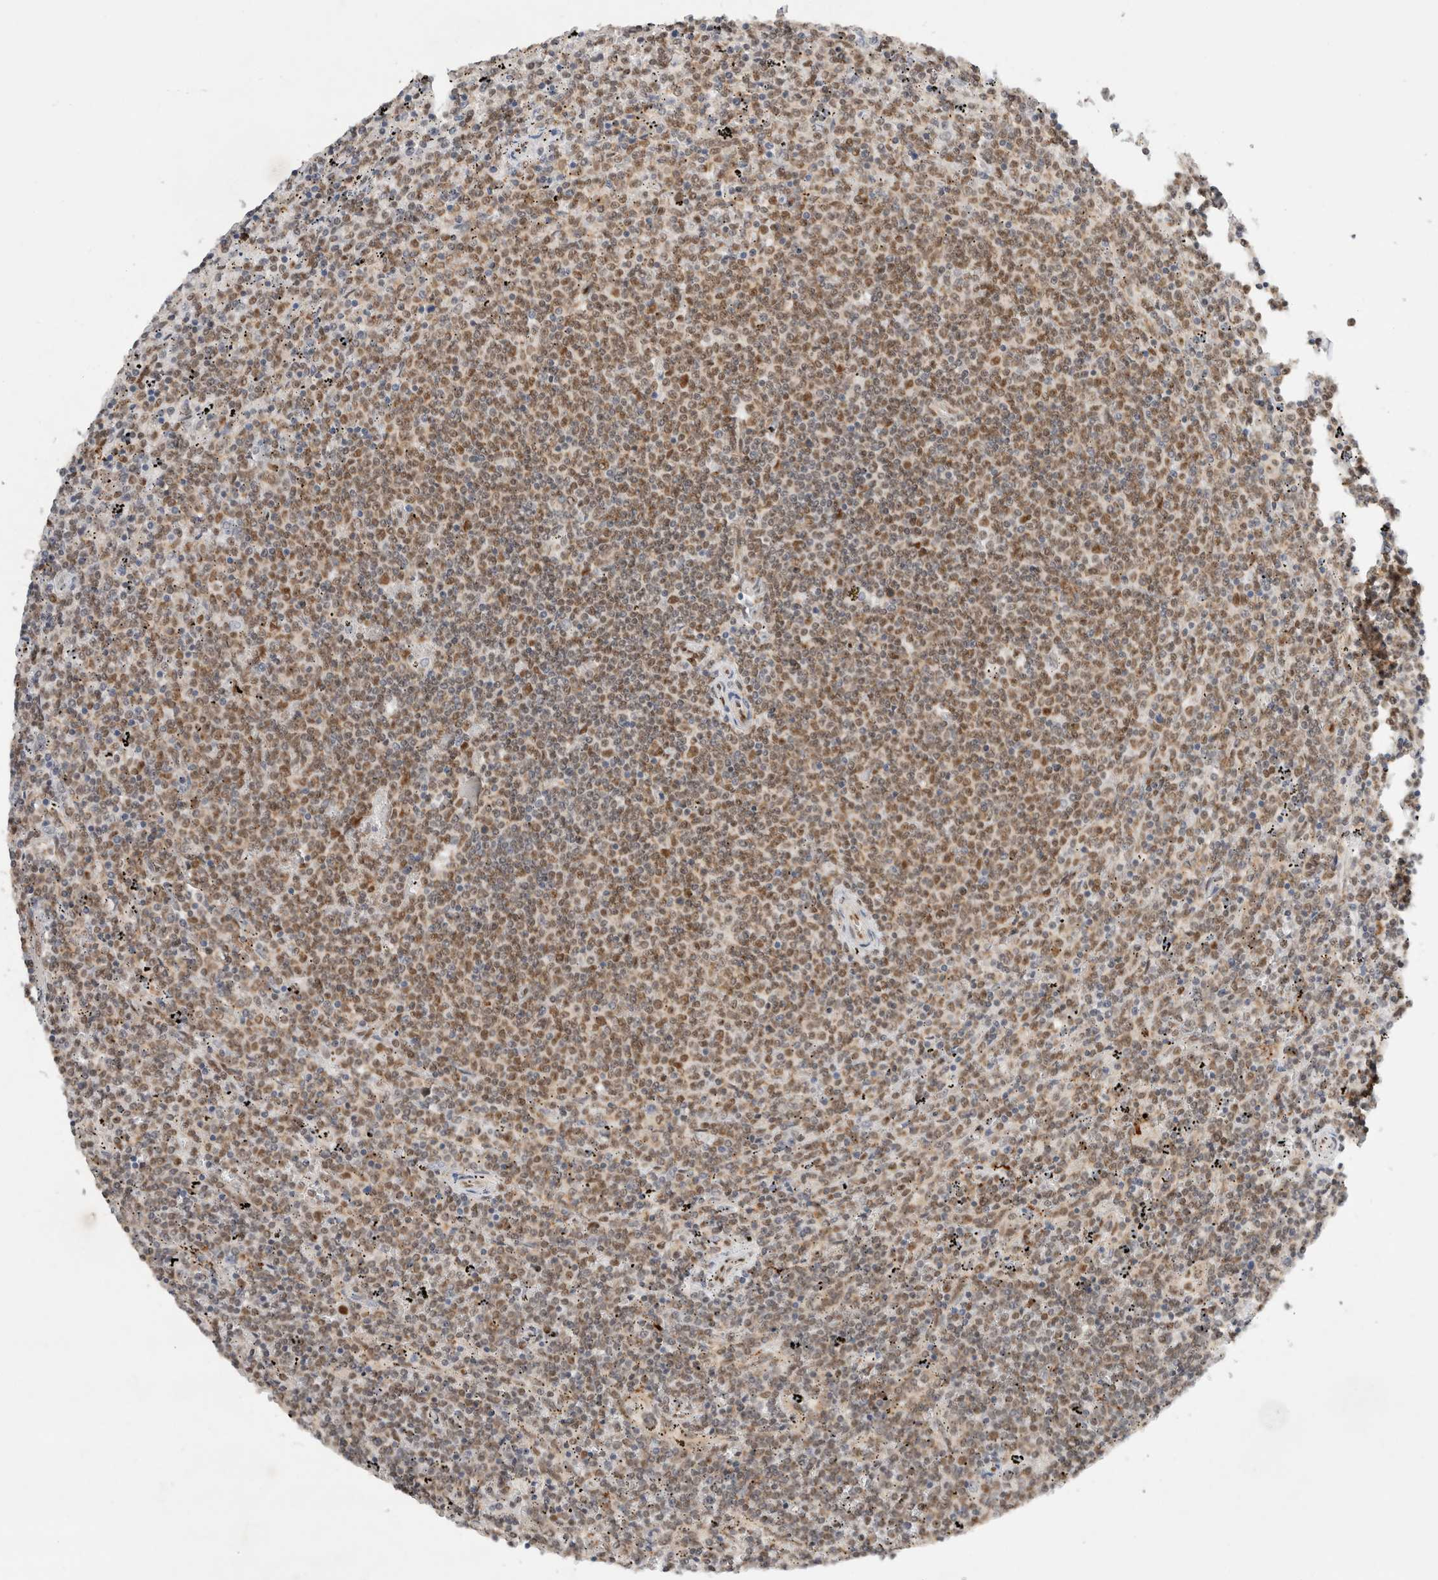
{"staining": {"intensity": "moderate", "quantity": "25%-75%", "location": "cytoplasmic/membranous,nuclear"}, "tissue": "lymphoma", "cell_type": "Tumor cells", "image_type": "cancer", "snomed": [{"axis": "morphology", "description": "Malignant lymphoma, non-Hodgkin's type, Low grade"}, {"axis": "topography", "description": "Spleen"}], "caption": "IHC of human lymphoma reveals medium levels of moderate cytoplasmic/membranous and nuclear staining in approximately 25%-75% of tumor cells.", "gene": "GTF2I", "patient": {"sex": "female", "age": 50}}